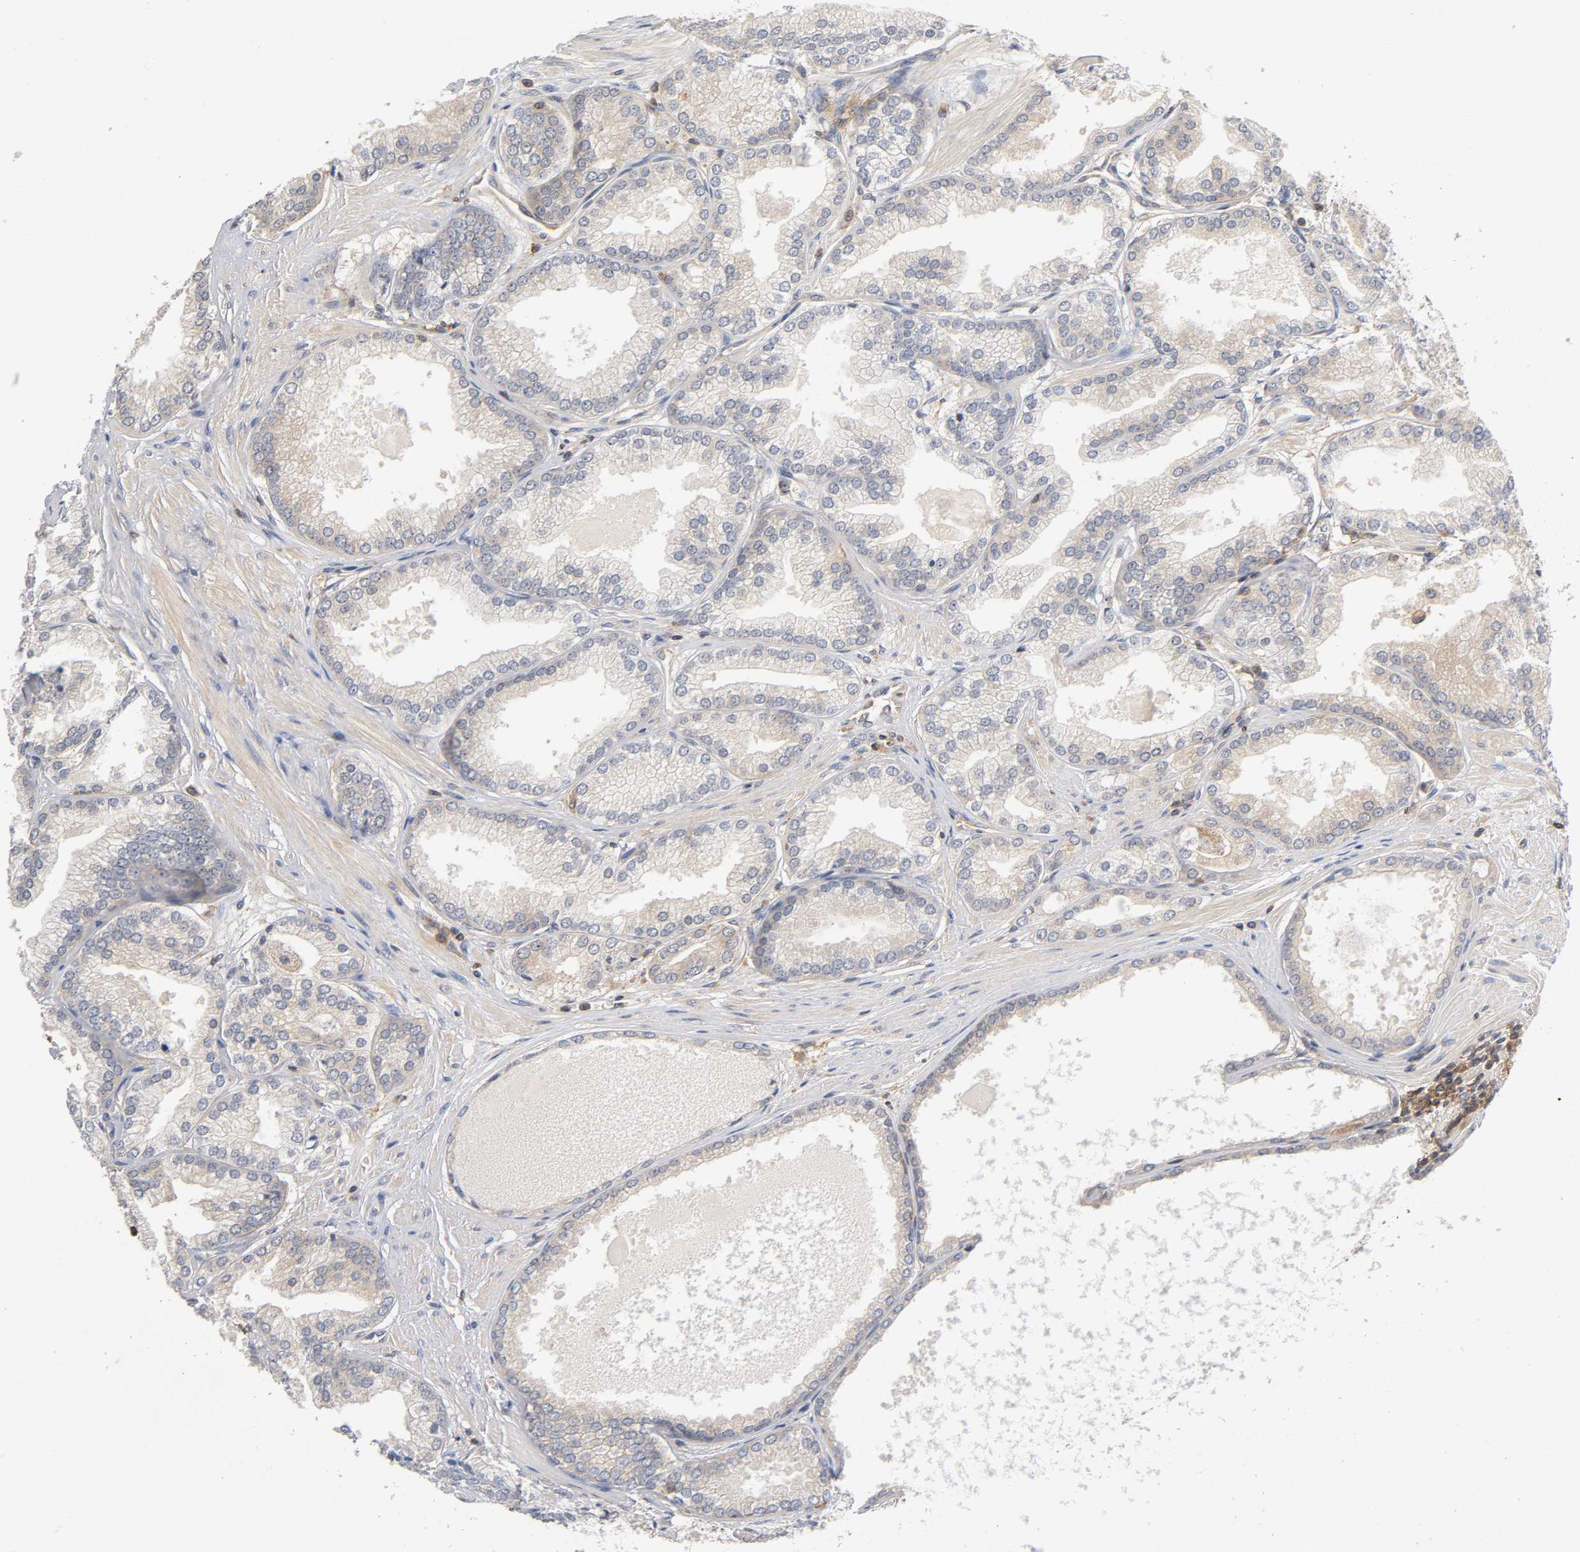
{"staining": {"intensity": "weak", "quantity": "25%-75%", "location": "cytoplasmic/membranous"}, "tissue": "prostate cancer", "cell_type": "Tumor cells", "image_type": "cancer", "snomed": [{"axis": "morphology", "description": "Adenocarcinoma, High grade"}, {"axis": "topography", "description": "Prostate"}], "caption": "A high-resolution histopathology image shows immunohistochemistry staining of prostate cancer (adenocarcinoma (high-grade)), which reveals weak cytoplasmic/membranous positivity in about 25%-75% of tumor cells. (DAB (3,3'-diaminobenzidine) = brown stain, brightfield microscopy at high magnification).", "gene": "ACTR2", "patient": {"sex": "male", "age": 61}}